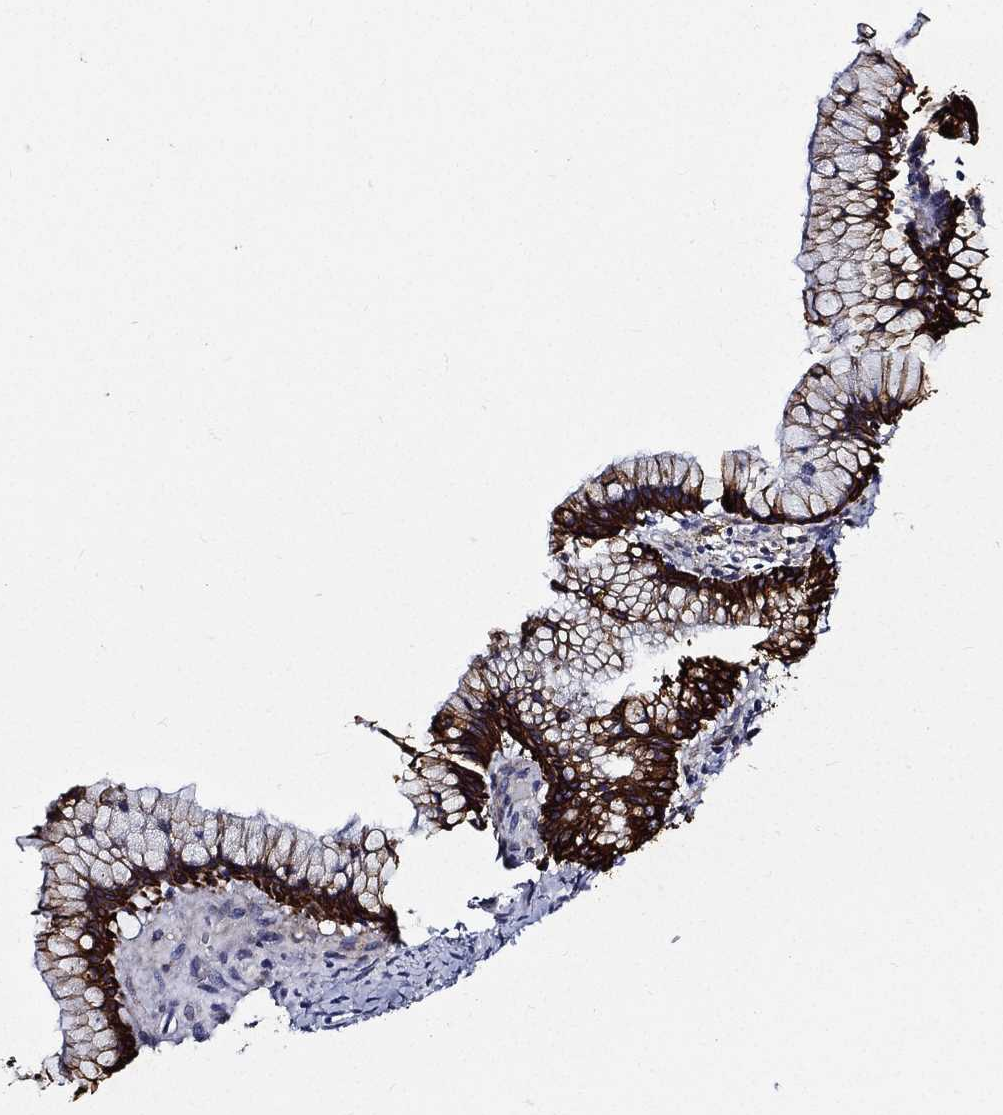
{"staining": {"intensity": "strong", "quantity": "<25%", "location": "cytoplasmic/membranous"}, "tissue": "ovarian cancer", "cell_type": "Tumor cells", "image_type": "cancer", "snomed": [{"axis": "morphology", "description": "Cystadenocarcinoma, mucinous, NOS"}, {"axis": "topography", "description": "Ovary"}], "caption": "Protein staining by immunohistochemistry (IHC) reveals strong cytoplasmic/membranous expression in about <25% of tumor cells in ovarian cancer (mucinous cystadenocarcinoma).", "gene": "NEDD9", "patient": {"sex": "female", "age": 41}}